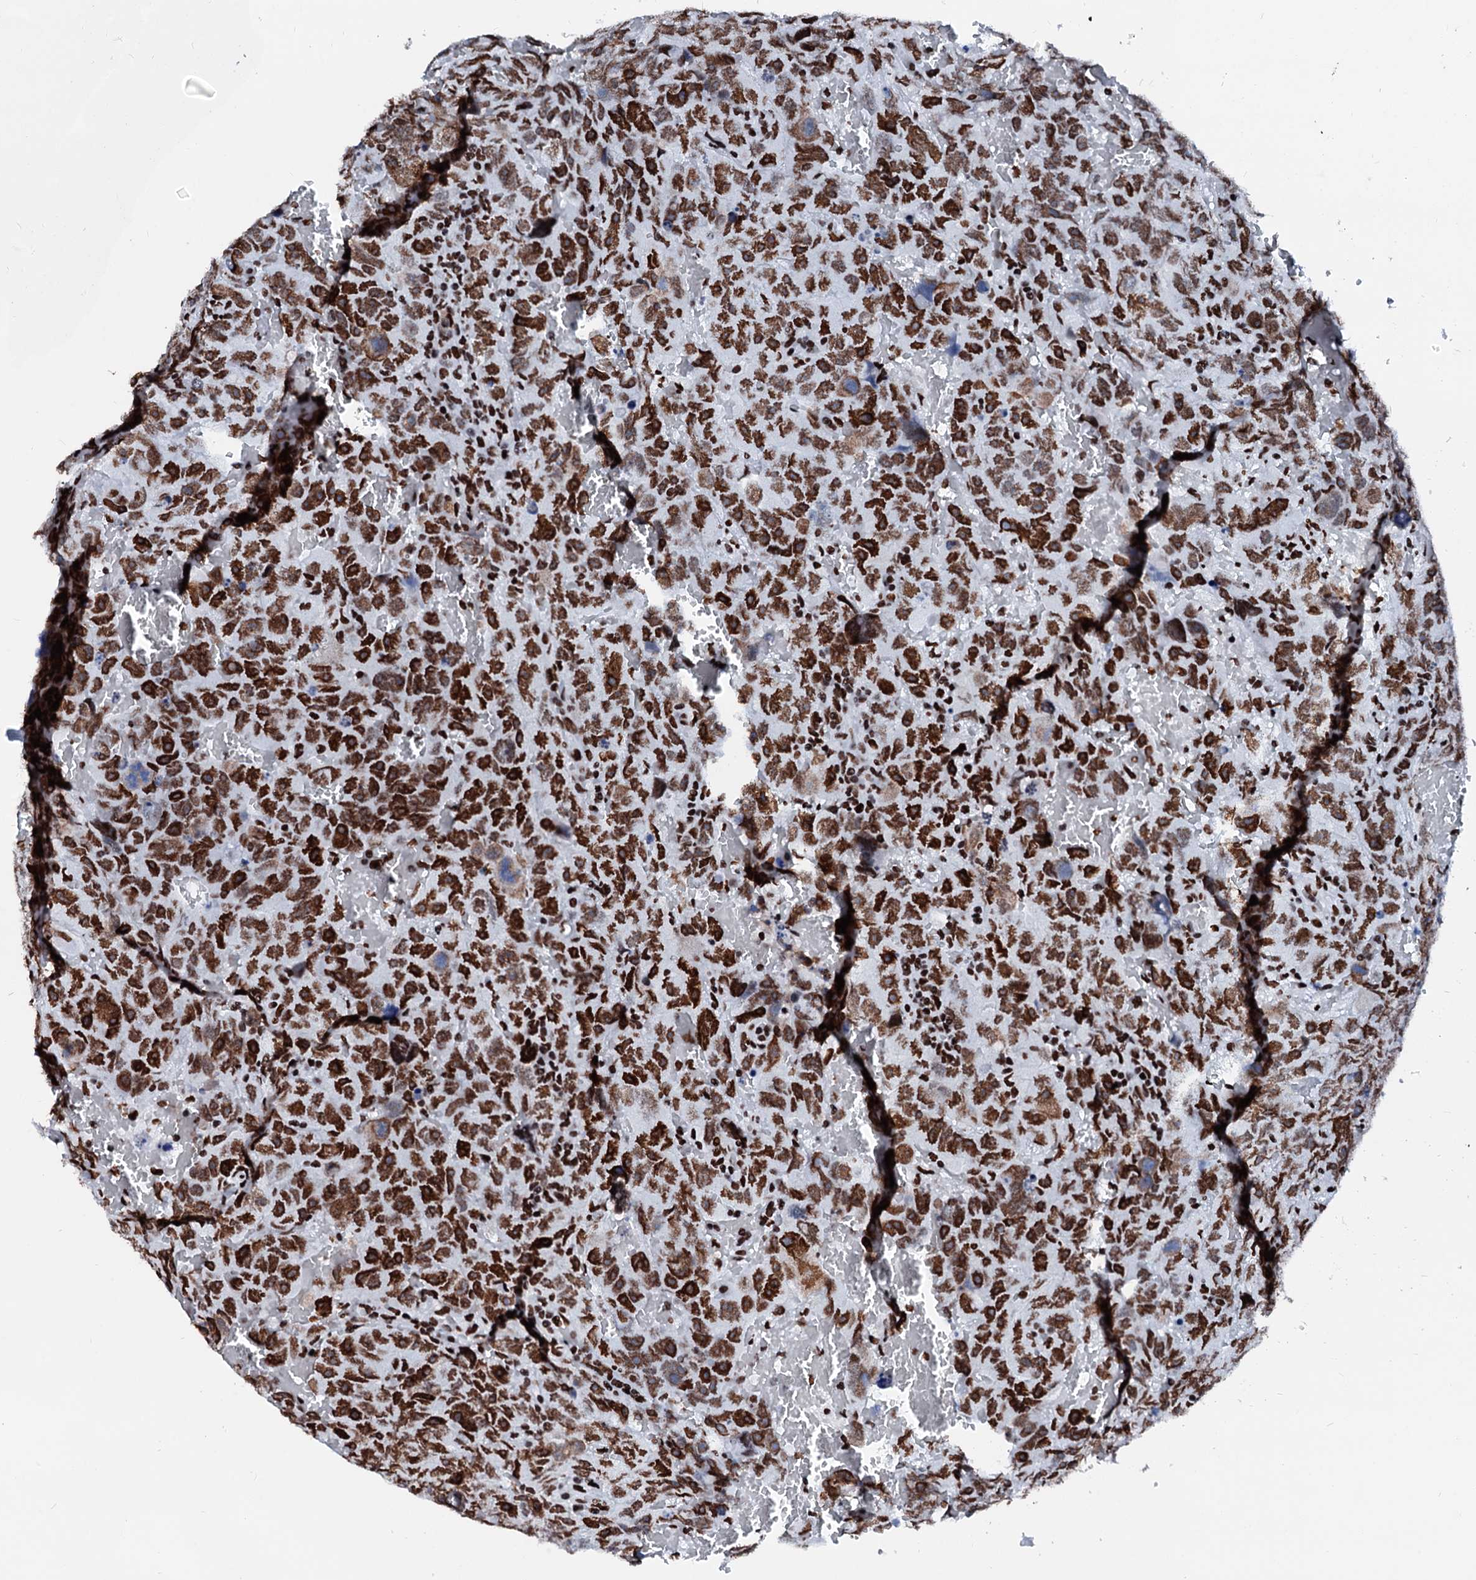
{"staining": {"intensity": "strong", "quantity": ">75%", "location": "cytoplasmic/membranous,nuclear"}, "tissue": "testis cancer", "cell_type": "Tumor cells", "image_type": "cancer", "snomed": [{"axis": "morphology", "description": "Carcinoma, Embryonal, NOS"}, {"axis": "topography", "description": "Testis"}], "caption": "The immunohistochemical stain labels strong cytoplasmic/membranous and nuclear positivity in tumor cells of testis cancer (embryonal carcinoma) tissue. The staining was performed using DAB (3,3'-diaminobenzidine) to visualize the protein expression in brown, while the nuclei were stained in blue with hematoxylin (Magnification: 20x).", "gene": "RALY", "patient": {"sex": "male", "age": 45}}